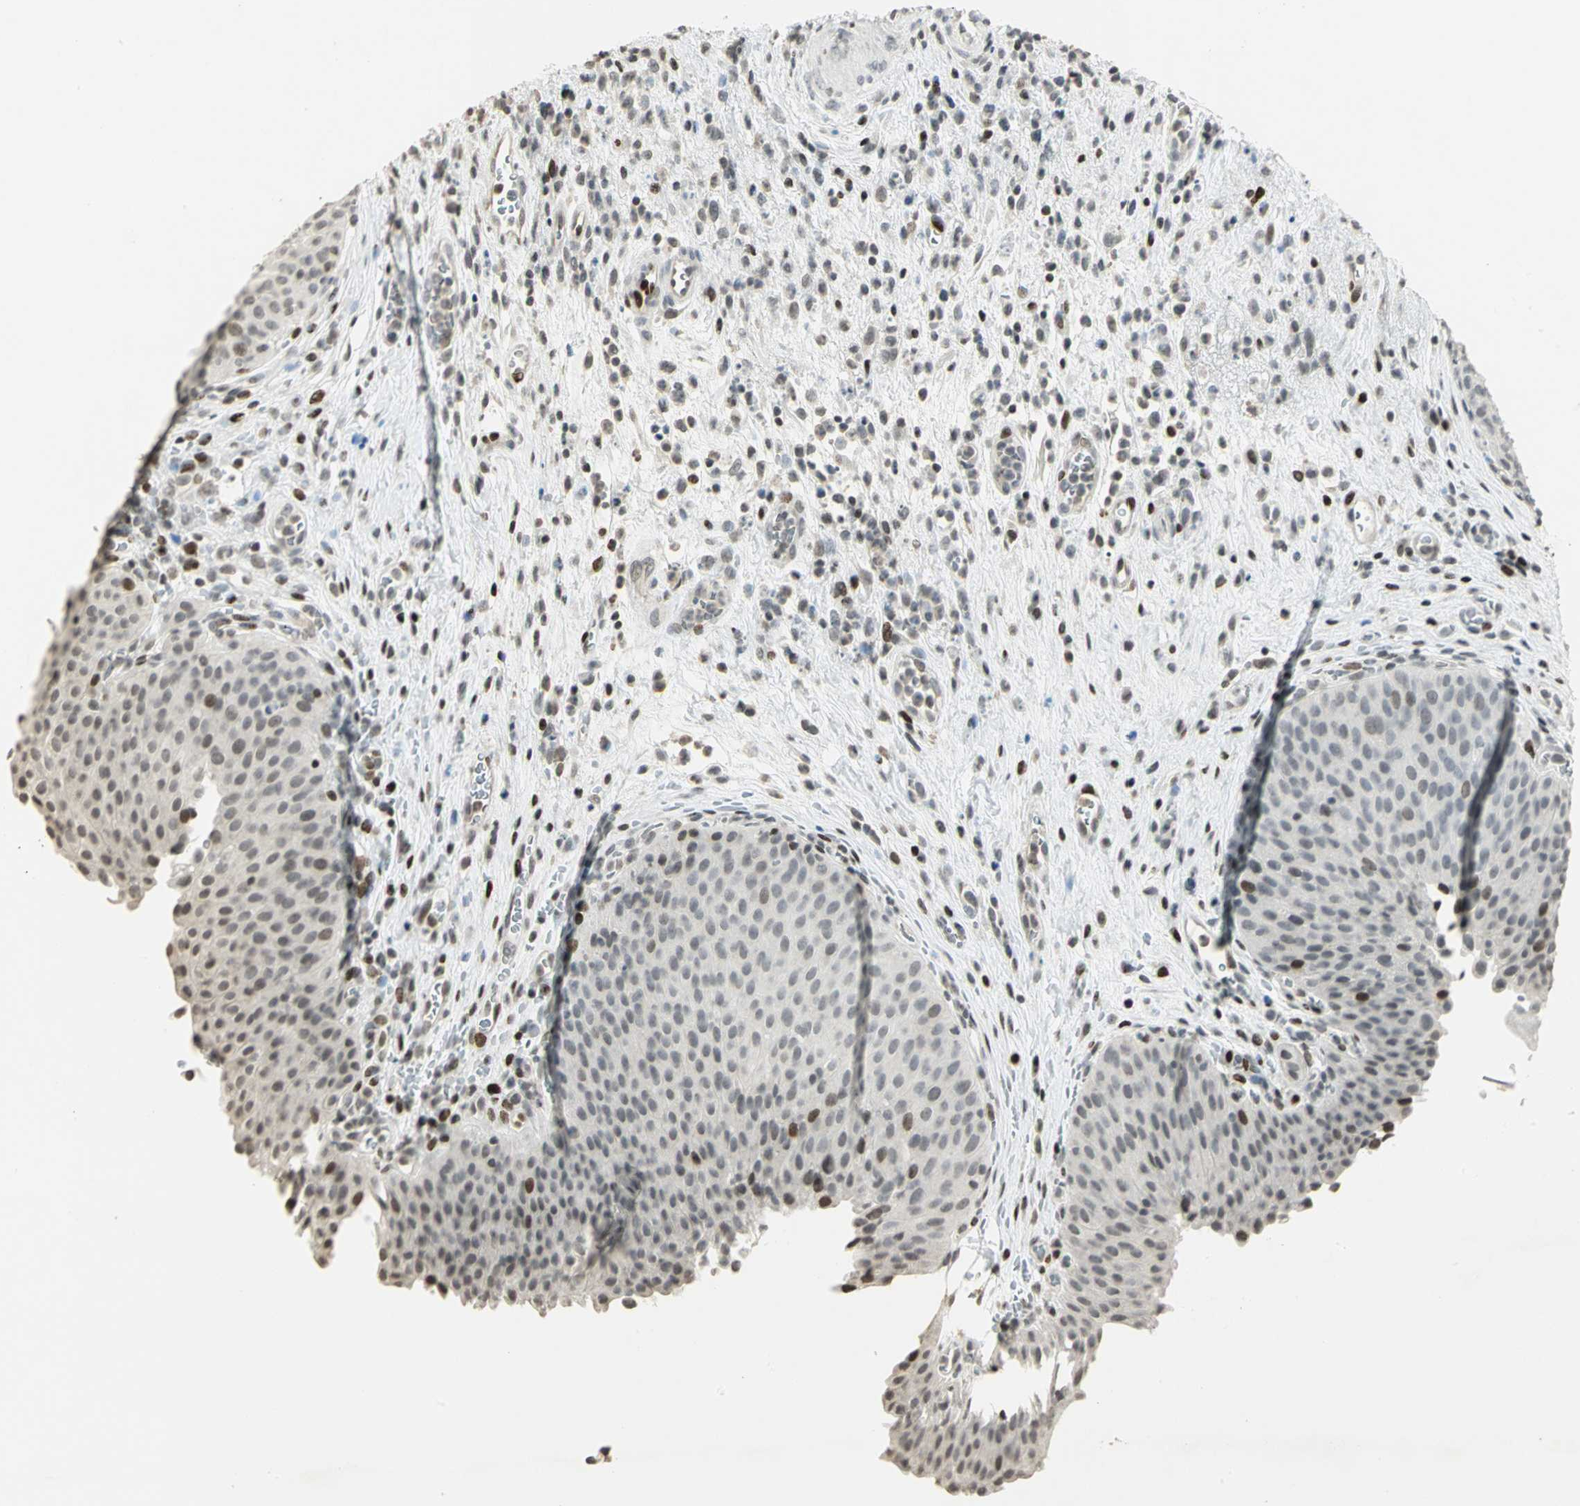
{"staining": {"intensity": "strong", "quantity": "<25%", "location": "nuclear"}, "tissue": "urinary bladder", "cell_type": "Urothelial cells", "image_type": "normal", "snomed": [{"axis": "morphology", "description": "Normal tissue, NOS"}, {"axis": "morphology", "description": "Dysplasia, NOS"}, {"axis": "topography", "description": "Urinary bladder"}], "caption": "An immunohistochemistry (IHC) histopathology image of unremarkable tissue is shown. Protein staining in brown shows strong nuclear positivity in urinary bladder within urothelial cells. (brown staining indicates protein expression, while blue staining denotes nuclei).", "gene": "KDM1A", "patient": {"sex": "male", "age": 35}}